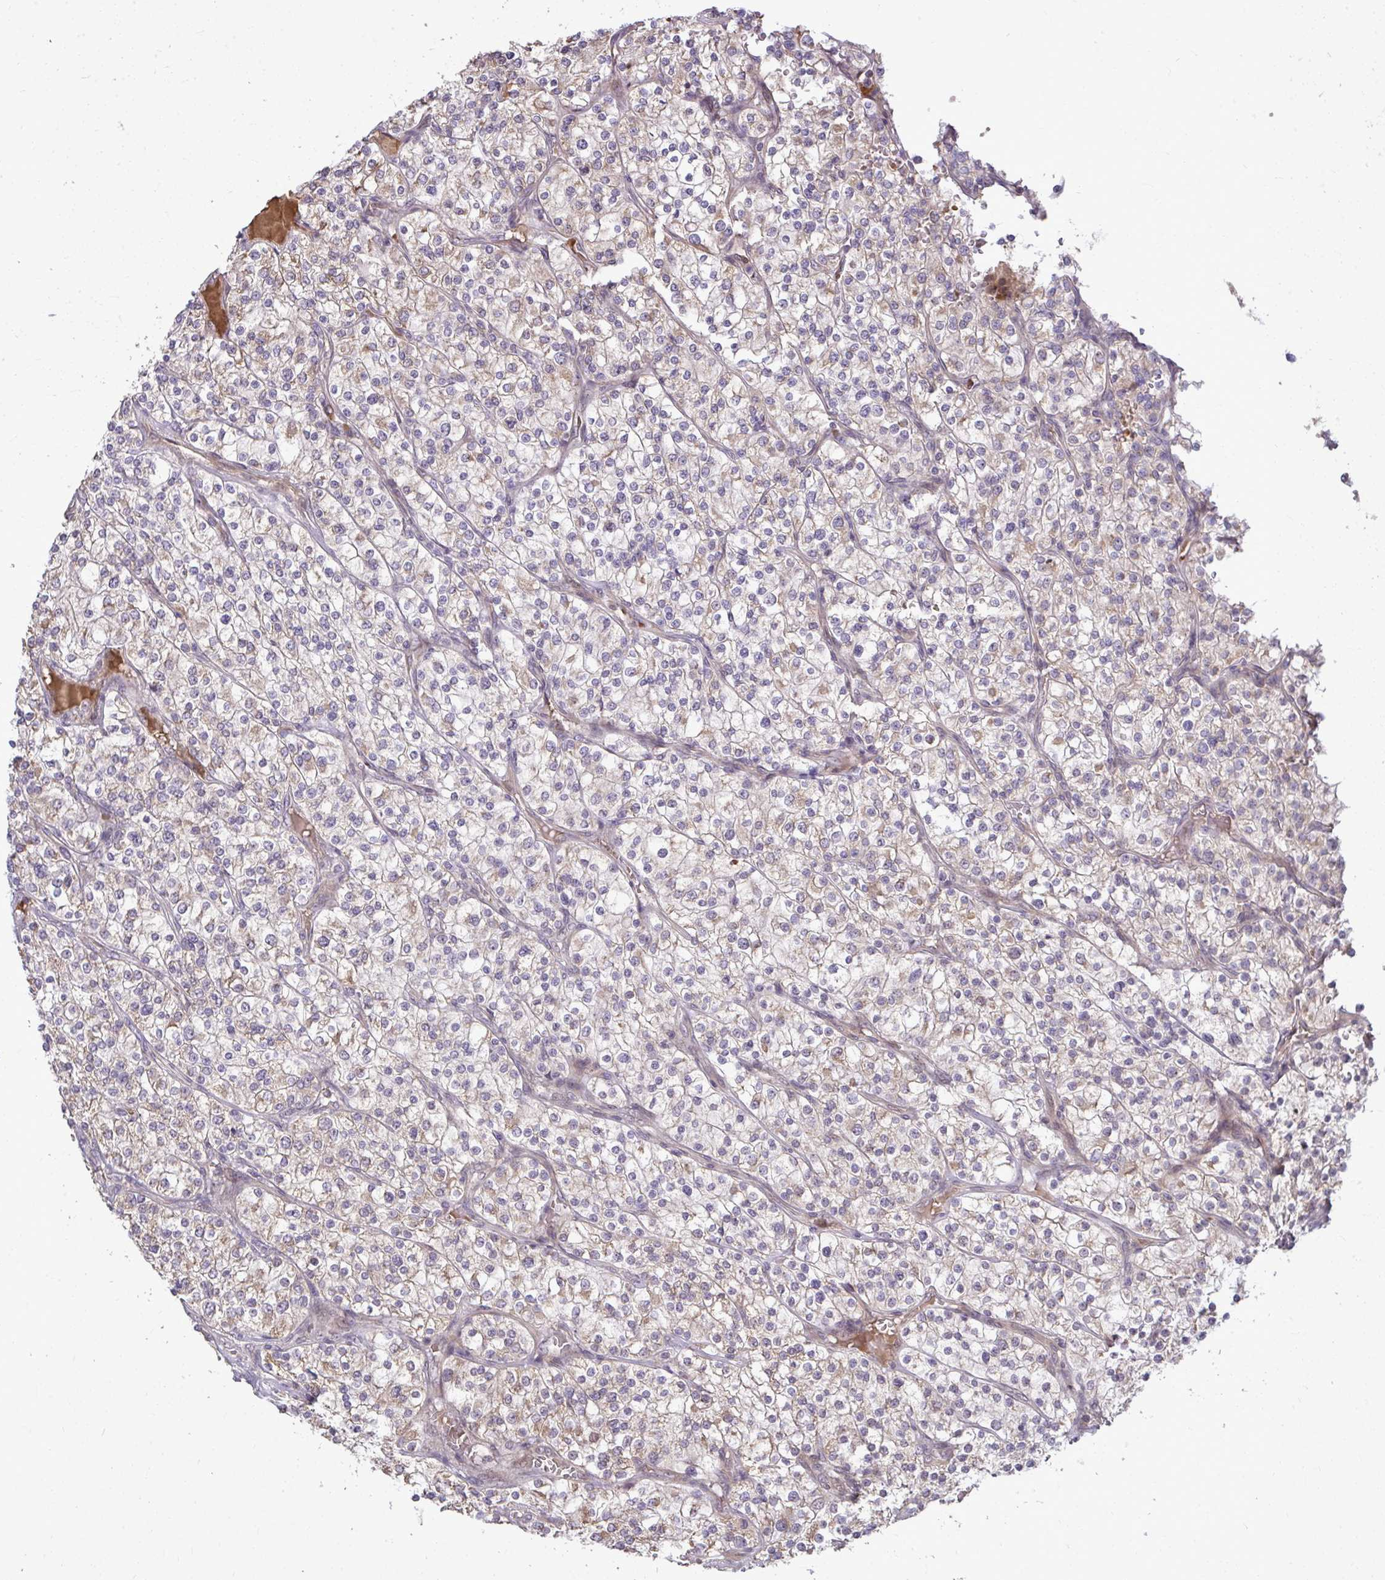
{"staining": {"intensity": "moderate", "quantity": "25%-75%", "location": "cytoplasmic/membranous"}, "tissue": "renal cancer", "cell_type": "Tumor cells", "image_type": "cancer", "snomed": [{"axis": "morphology", "description": "Adenocarcinoma, NOS"}, {"axis": "topography", "description": "Kidney"}], "caption": "Immunohistochemical staining of renal cancer reveals medium levels of moderate cytoplasmic/membranous expression in approximately 25%-75% of tumor cells.", "gene": "ZSCAN9", "patient": {"sex": "male", "age": 80}}